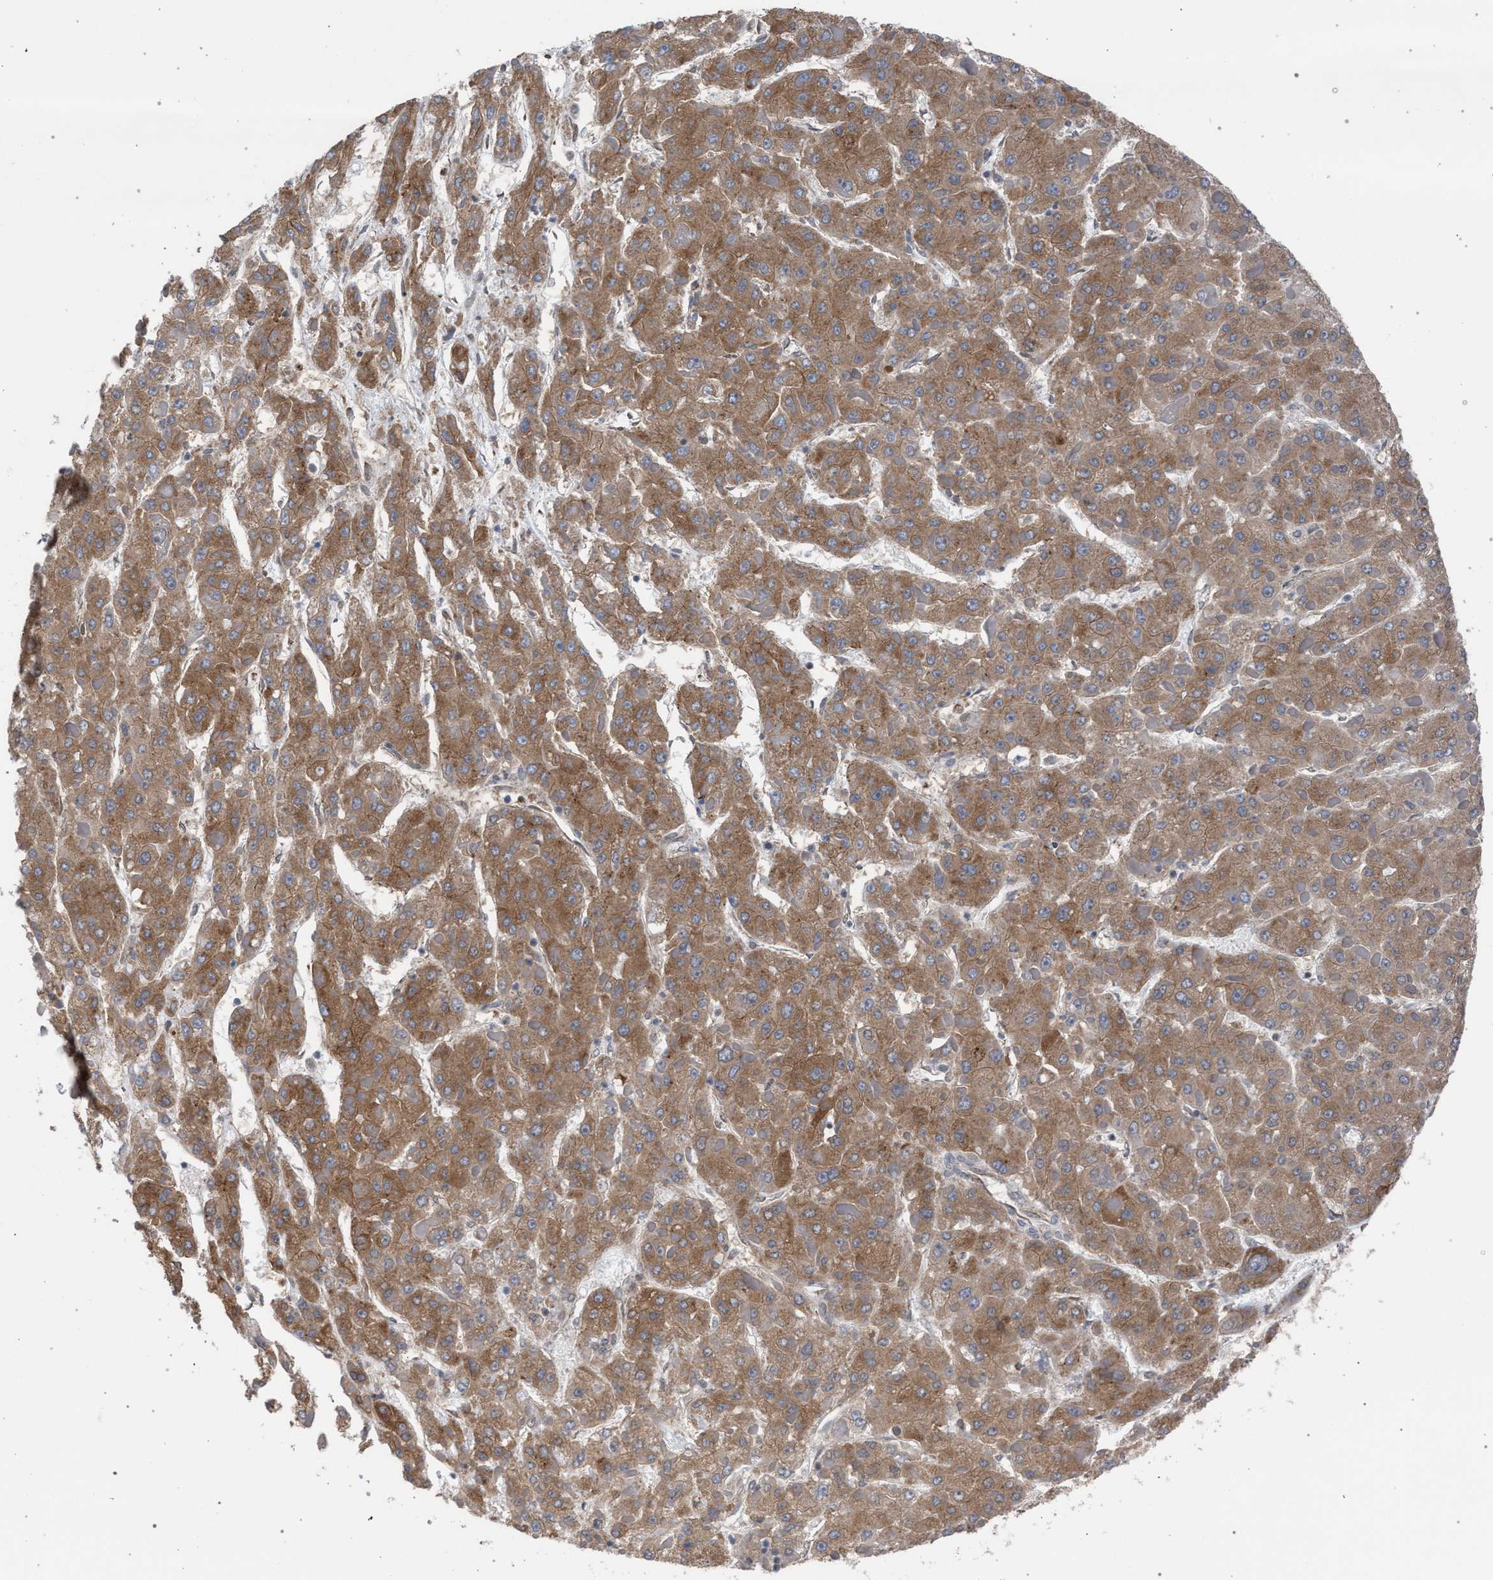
{"staining": {"intensity": "moderate", "quantity": ">75%", "location": "cytoplasmic/membranous"}, "tissue": "liver cancer", "cell_type": "Tumor cells", "image_type": "cancer", "snomed": [{"axis": "morphology", "description": "Carcinoma, Hepatocellular, NOS"}, {"axis": "topography", "description": "Liver"}], "caption": "Human liver cancer stained for a protein (brown) displays moderate cytoplasmic/membranous positive expression in approximately >75% of tumor cells.", "gene": "ARPC5L", "patient": {"sex": "female", "age": 73}}